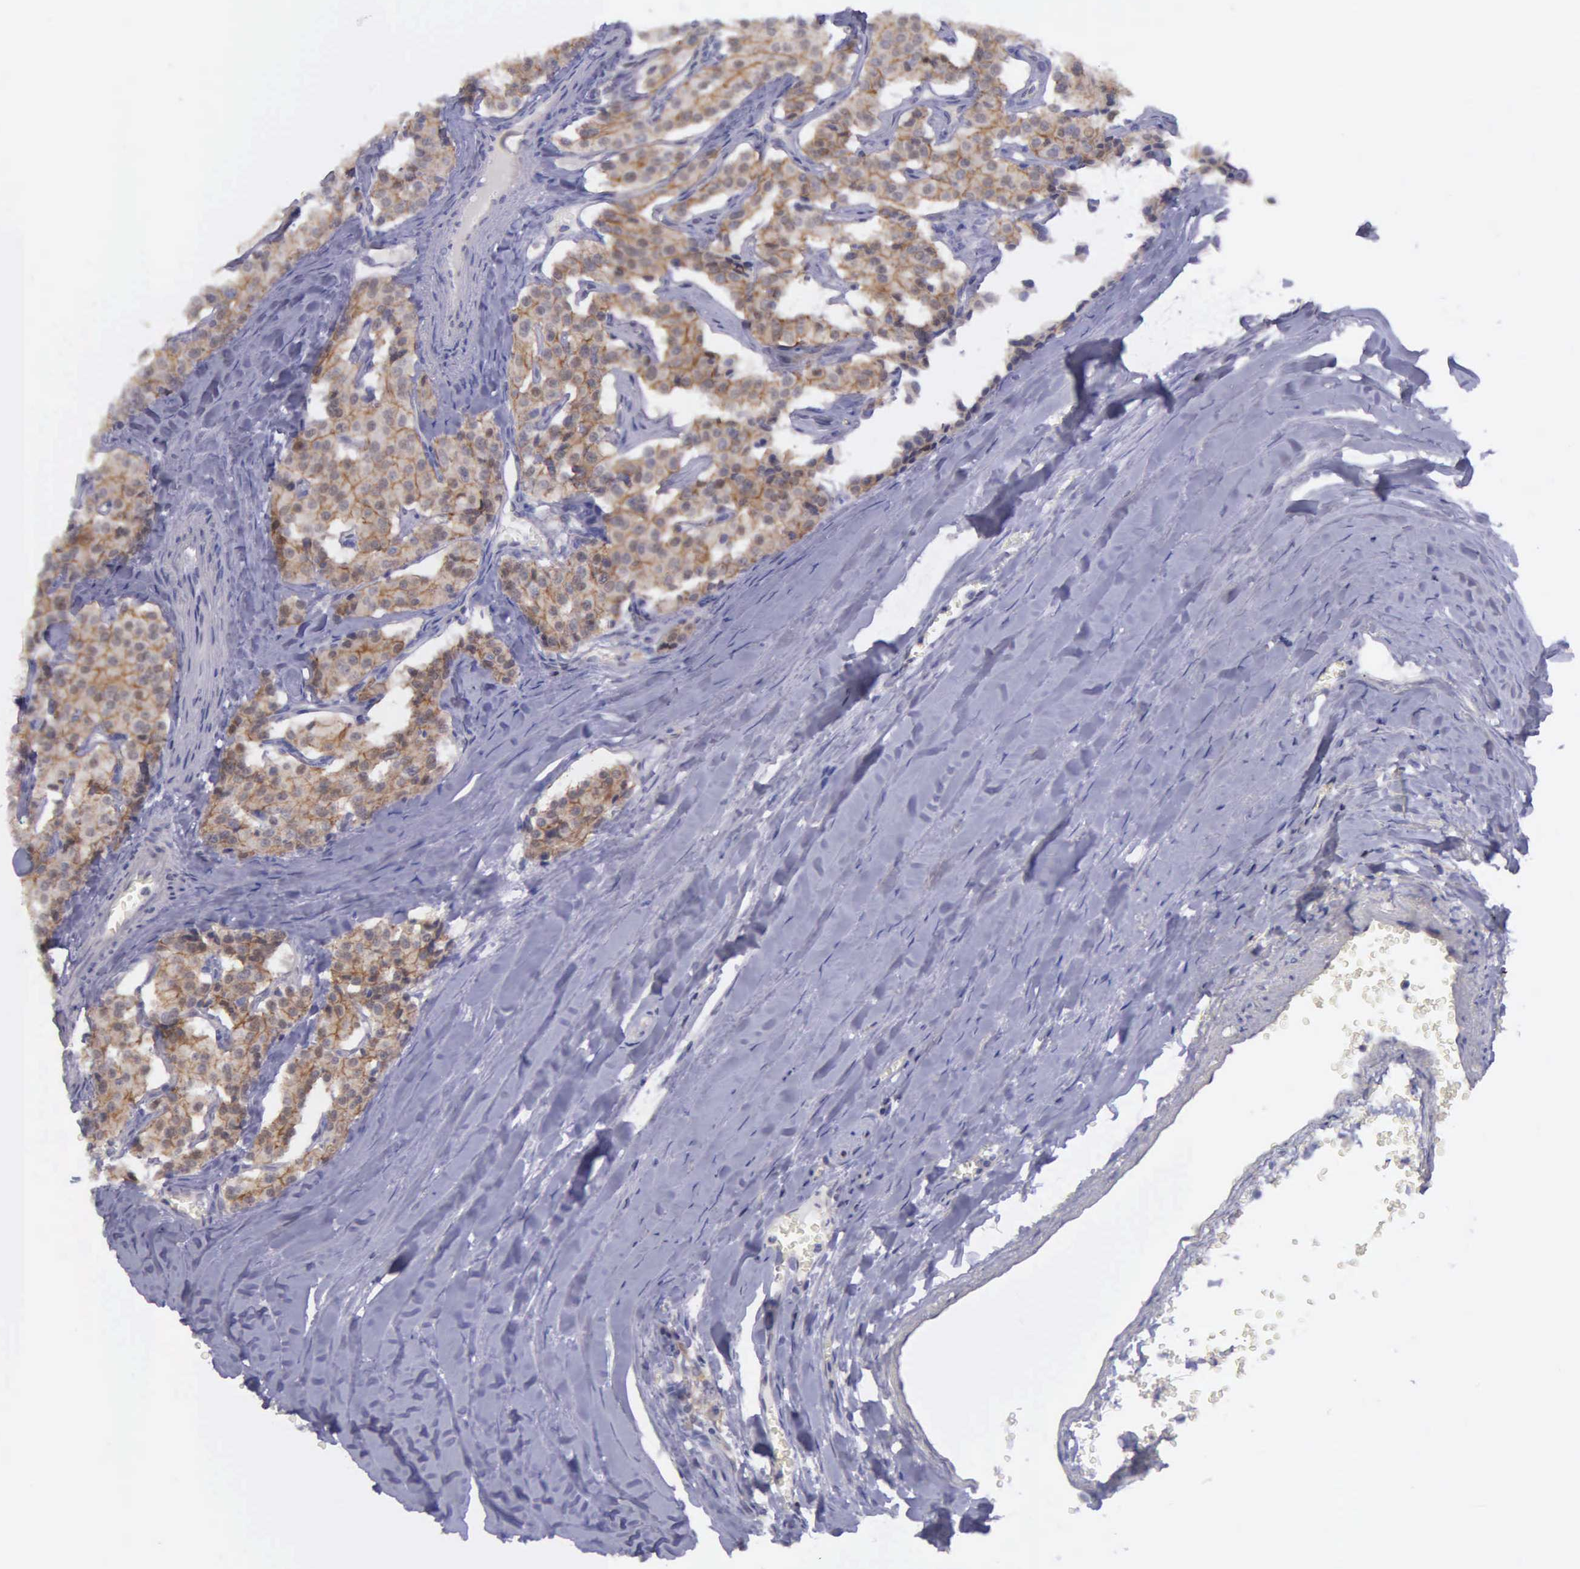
{"staining": {"intensity": "moderate", "quantity": "25%-75%", "location": "cytoplasmic/membranous"}, "tissue": "carcinoid", "cell_type": "Tumor cells", "image_type": "cancer", "snomed": [{"axis": "morphology", "description": "Carcinoid, malignant, NOS"}, {"axis": "topography", "description": "Bronchus"}], "caption": "A photomicrograph showing moderate cytoplasmic/membranous positivity in approximately 25%-75% of tumor cells in carcinoid (malignant), as visualized by brown immunohistochemical staining.", "gene": "MICAL3", "patient": {"sex": "male", "age": 55}}